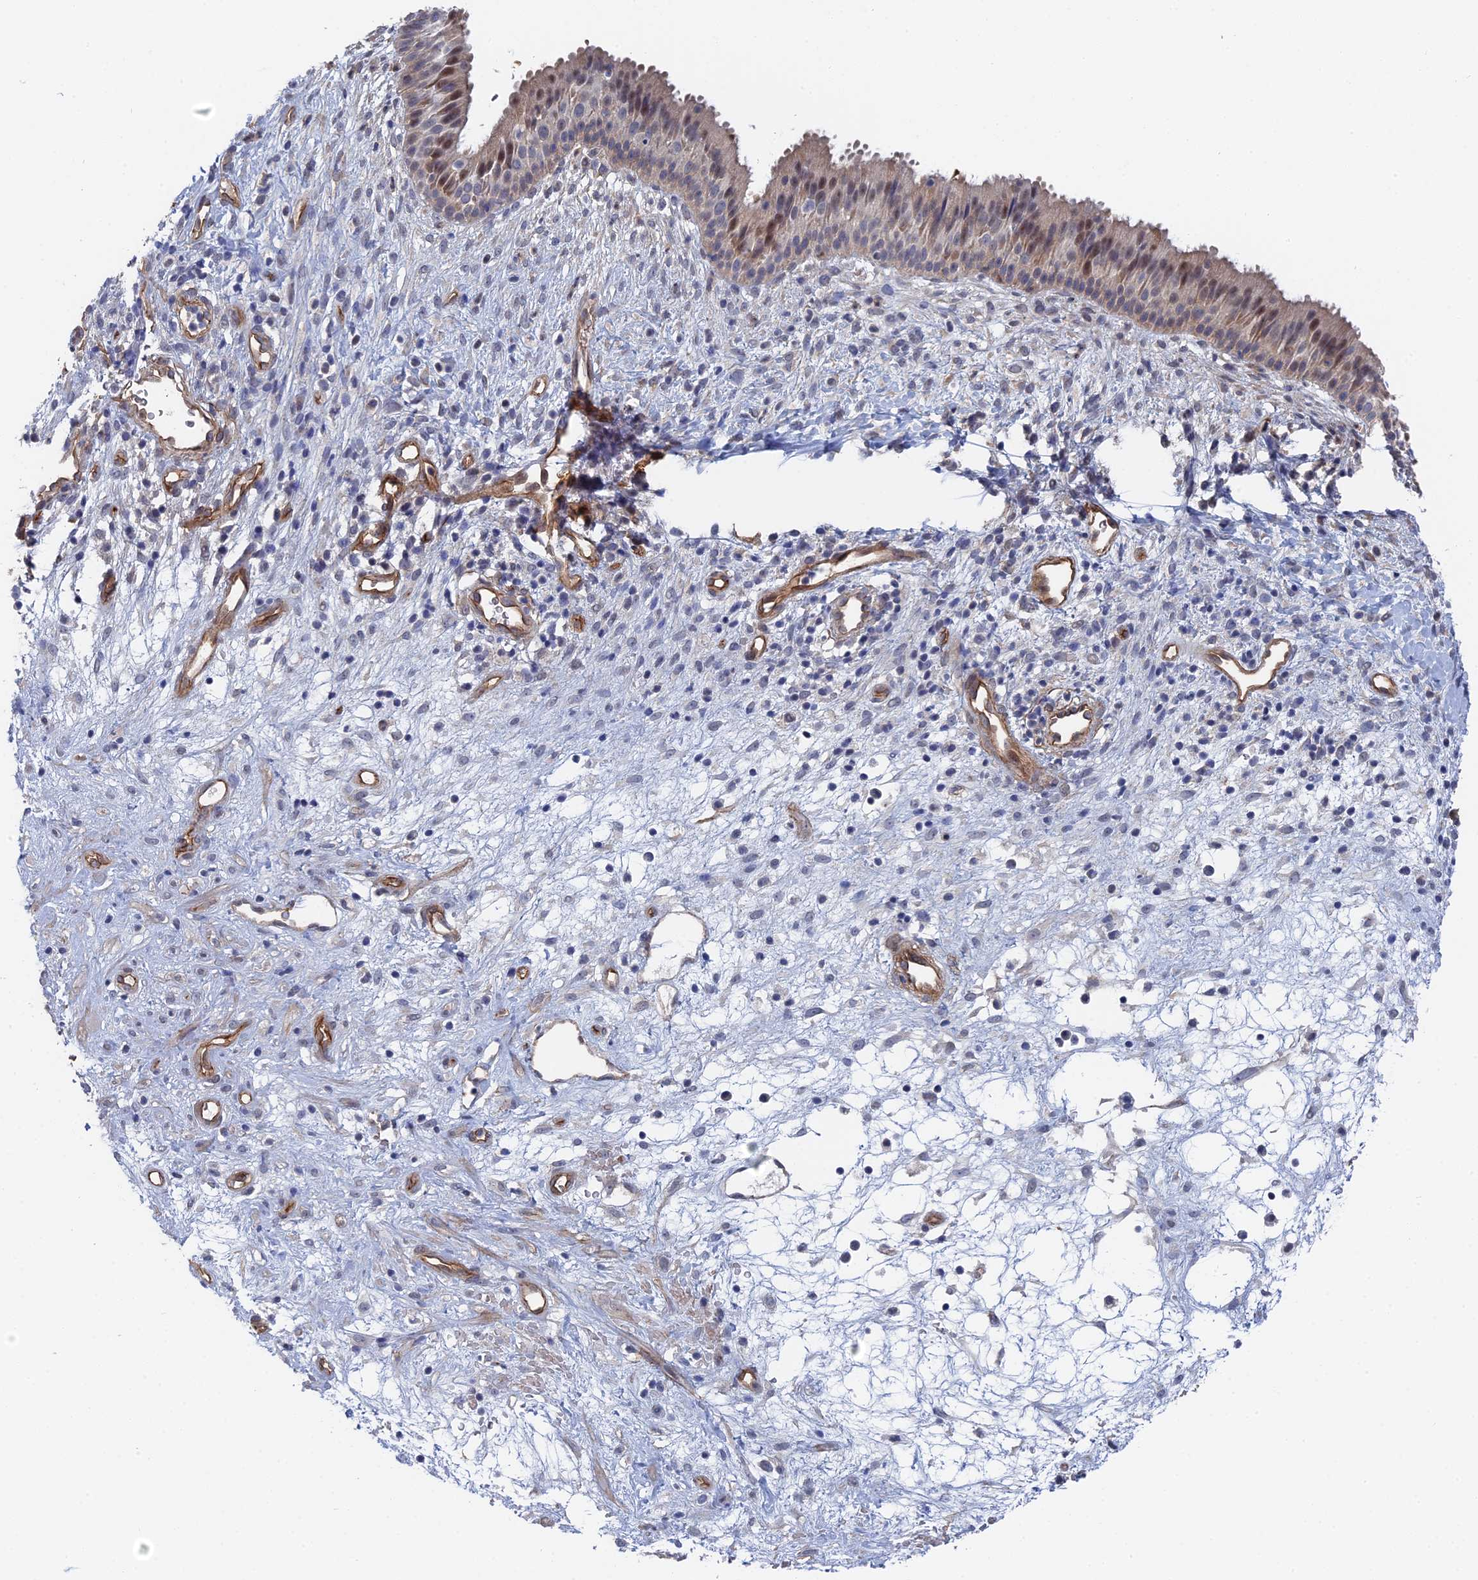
{"staining": {"intensity": "moderate", "quantity": "25%-75%", "location": "cytoplasmic/membranous,nuclear"}, "tissue": "nasopharynx", "cell_type": "Respiratory epithelial cells", "image_type": "normal", "snomed": [{"axis": "morphology", "description": "Normal tissue, NOS"}, {"axis": "topography", "description": "Nasopharynx"}], "caption": "Protein staining of normal nasopharynx shows moderate cytoplasmic/membranous,nuclear expression in approximately 25%-75% of respiratory epithelial cells. (DAB (3,3'-diaminobenzidine) IHC, brown staining for protein, blue staining for nuclei).", "gene": "MTHFSD", "patient": {"sex": "male", "age": 22}}